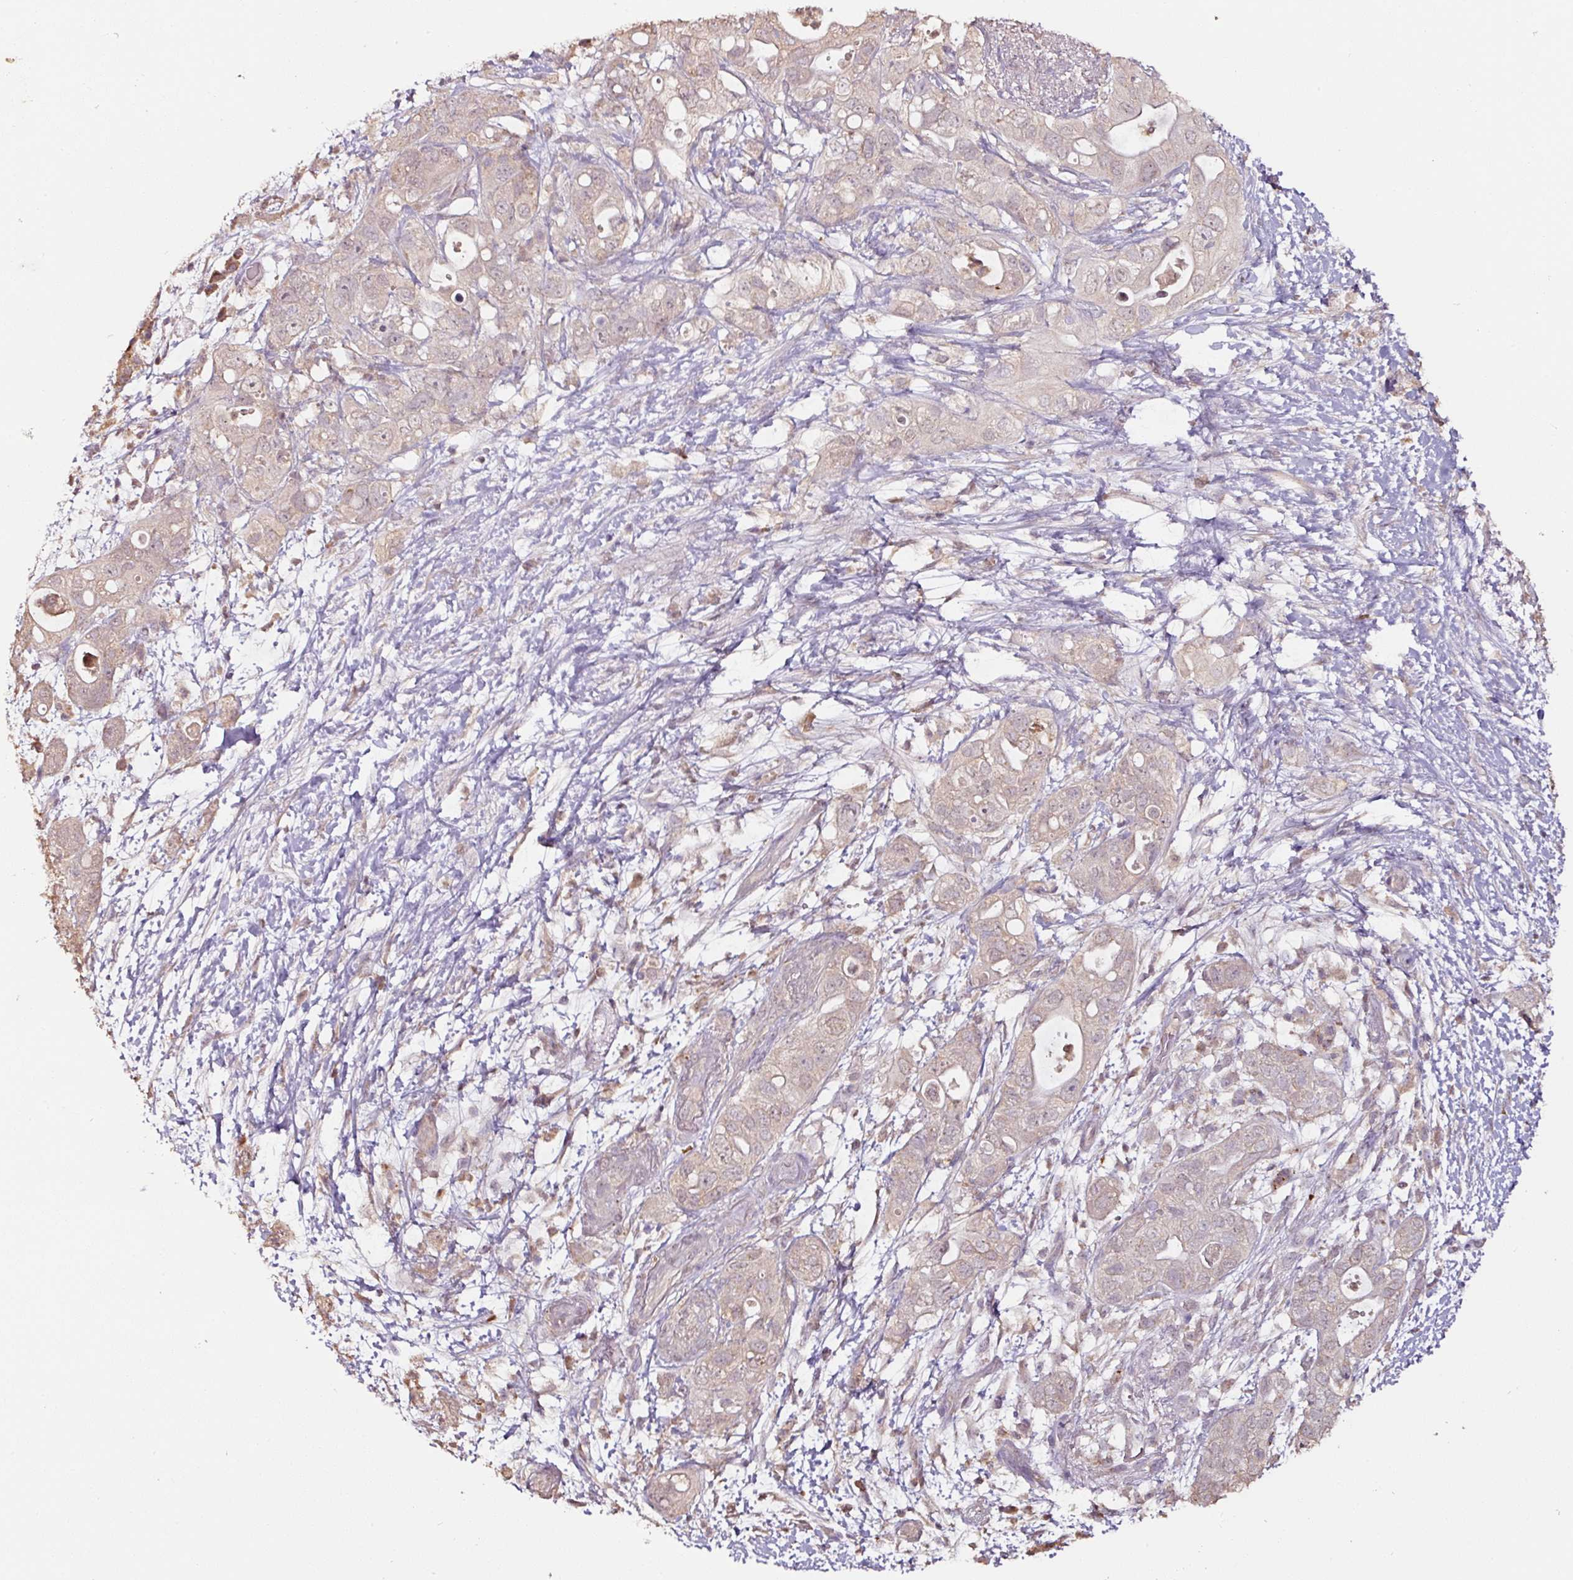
{"staining": {"intensity": "weak", "quantity": "<25%", "location": "cytoplasmic/membranous,nuclear"}, "tissue": "pancreatic cancer", "cell_type": "Tumor cells", "image_type": "cancer", "snomed": [{"axis": "morphology", "description": "Adenocarcinoma, NOS"}, {"axis": "topography", "description": "Pancreas"}], "caption": "A high-resolution micrograph shows IHC staining of pancreatic cancer (adenocarcinoma), which exhibits no significant expression in tumor cells.", "gene": "RPL38", "patient": {"sex": "female", "age": 72}}